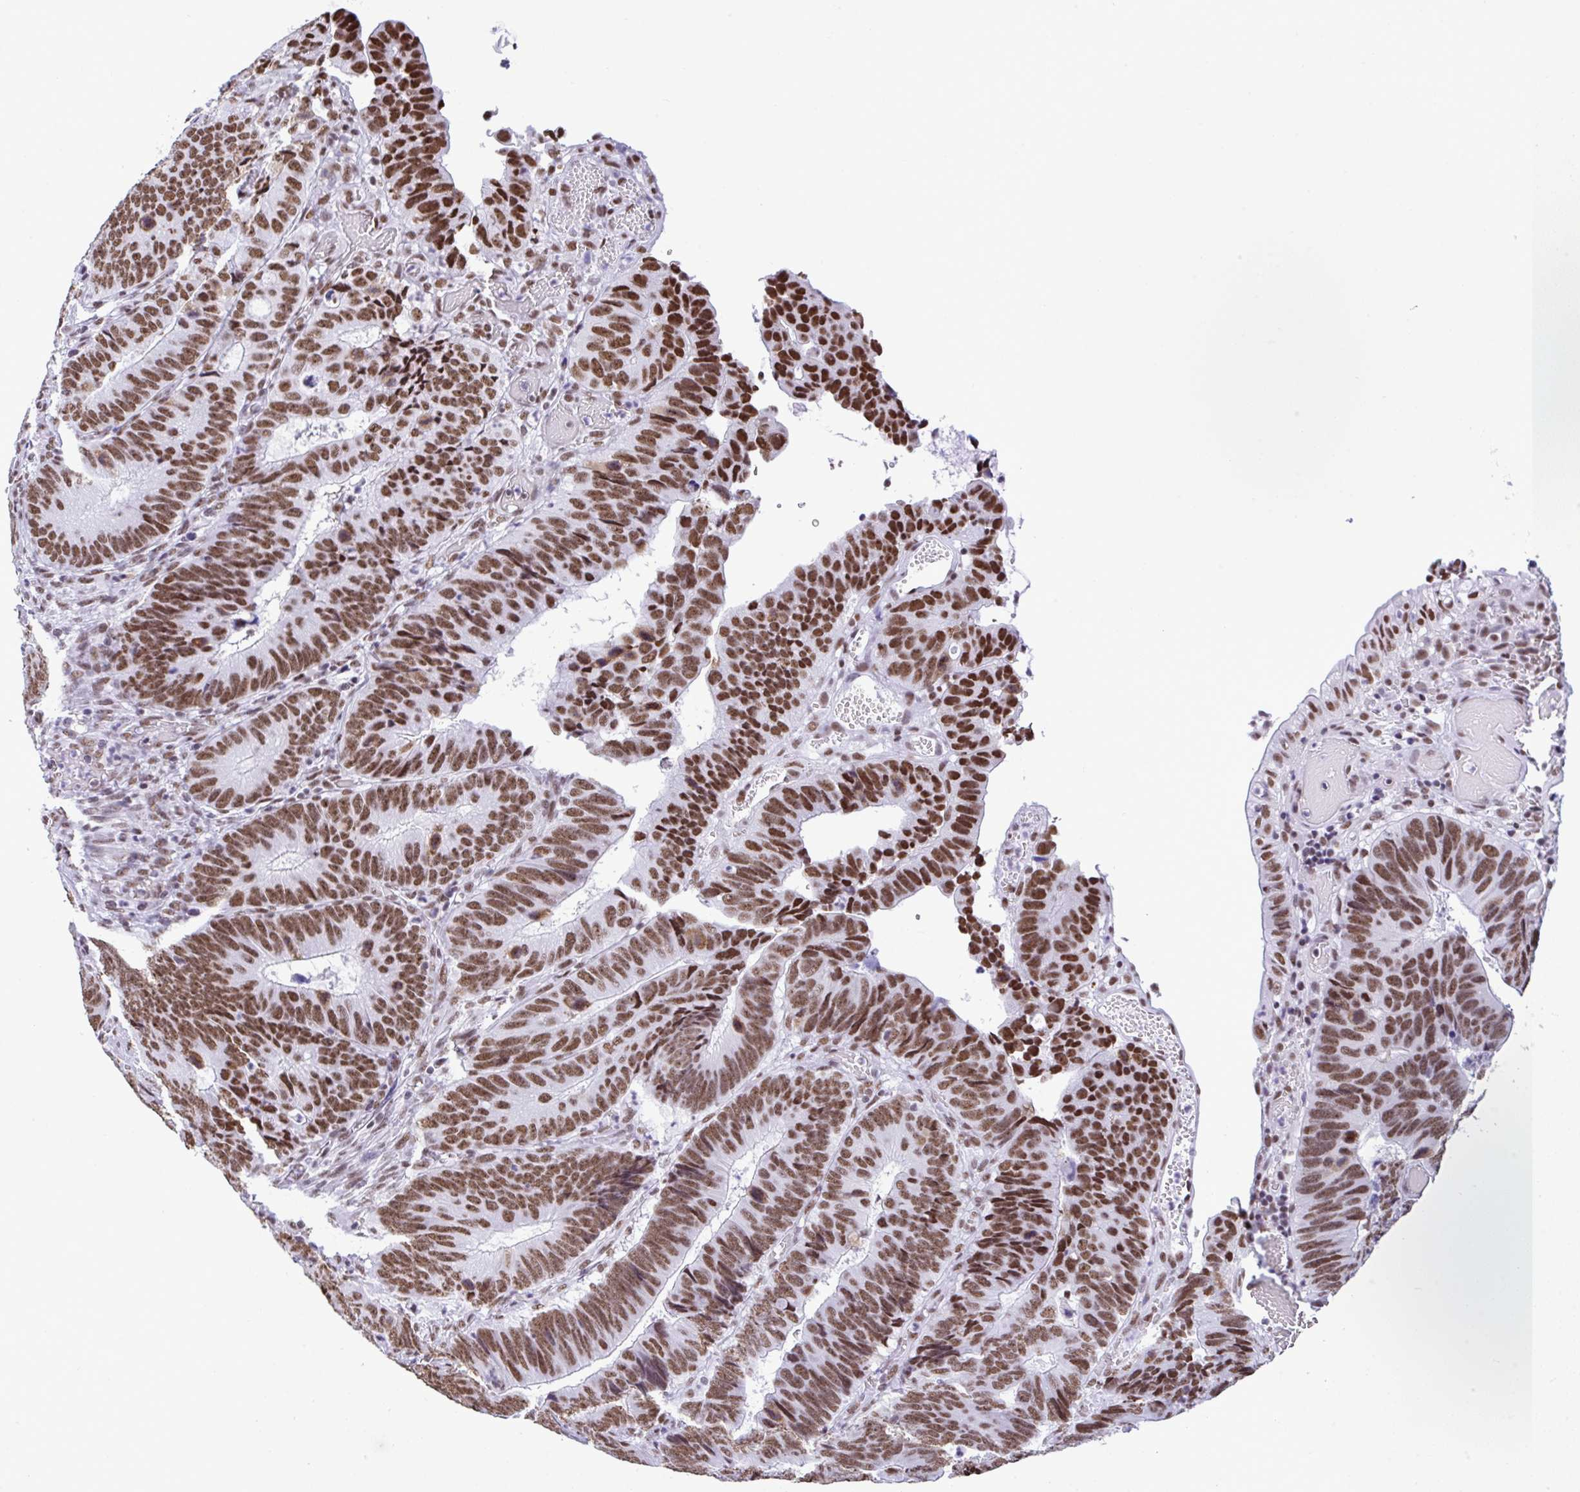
{"staining": {"intensity": "strong", "quantity": ">75%", "location": "nuclear"}, "tissue": "colorectal cancer", "cell_type": "Tumor cells", "image_type": "cancer", "snomed": [{"axis": "morphology", "description": "Adenocarcinoma, NOS"}, {"axis": "topography", "description": "Colon"}], "caption": "Tumor cells reveal strong nuclear expression in about >75% of cells in colorectal cancer (adenocarcinoma). The staining was performed using DAB (3,3'-diaminobenzidine), with brown indicating positive protein expression. Nuclei are stained blue with hematoxylin.", "gene": "DDX52", "patient": {"sex": "male", "age": 62}}